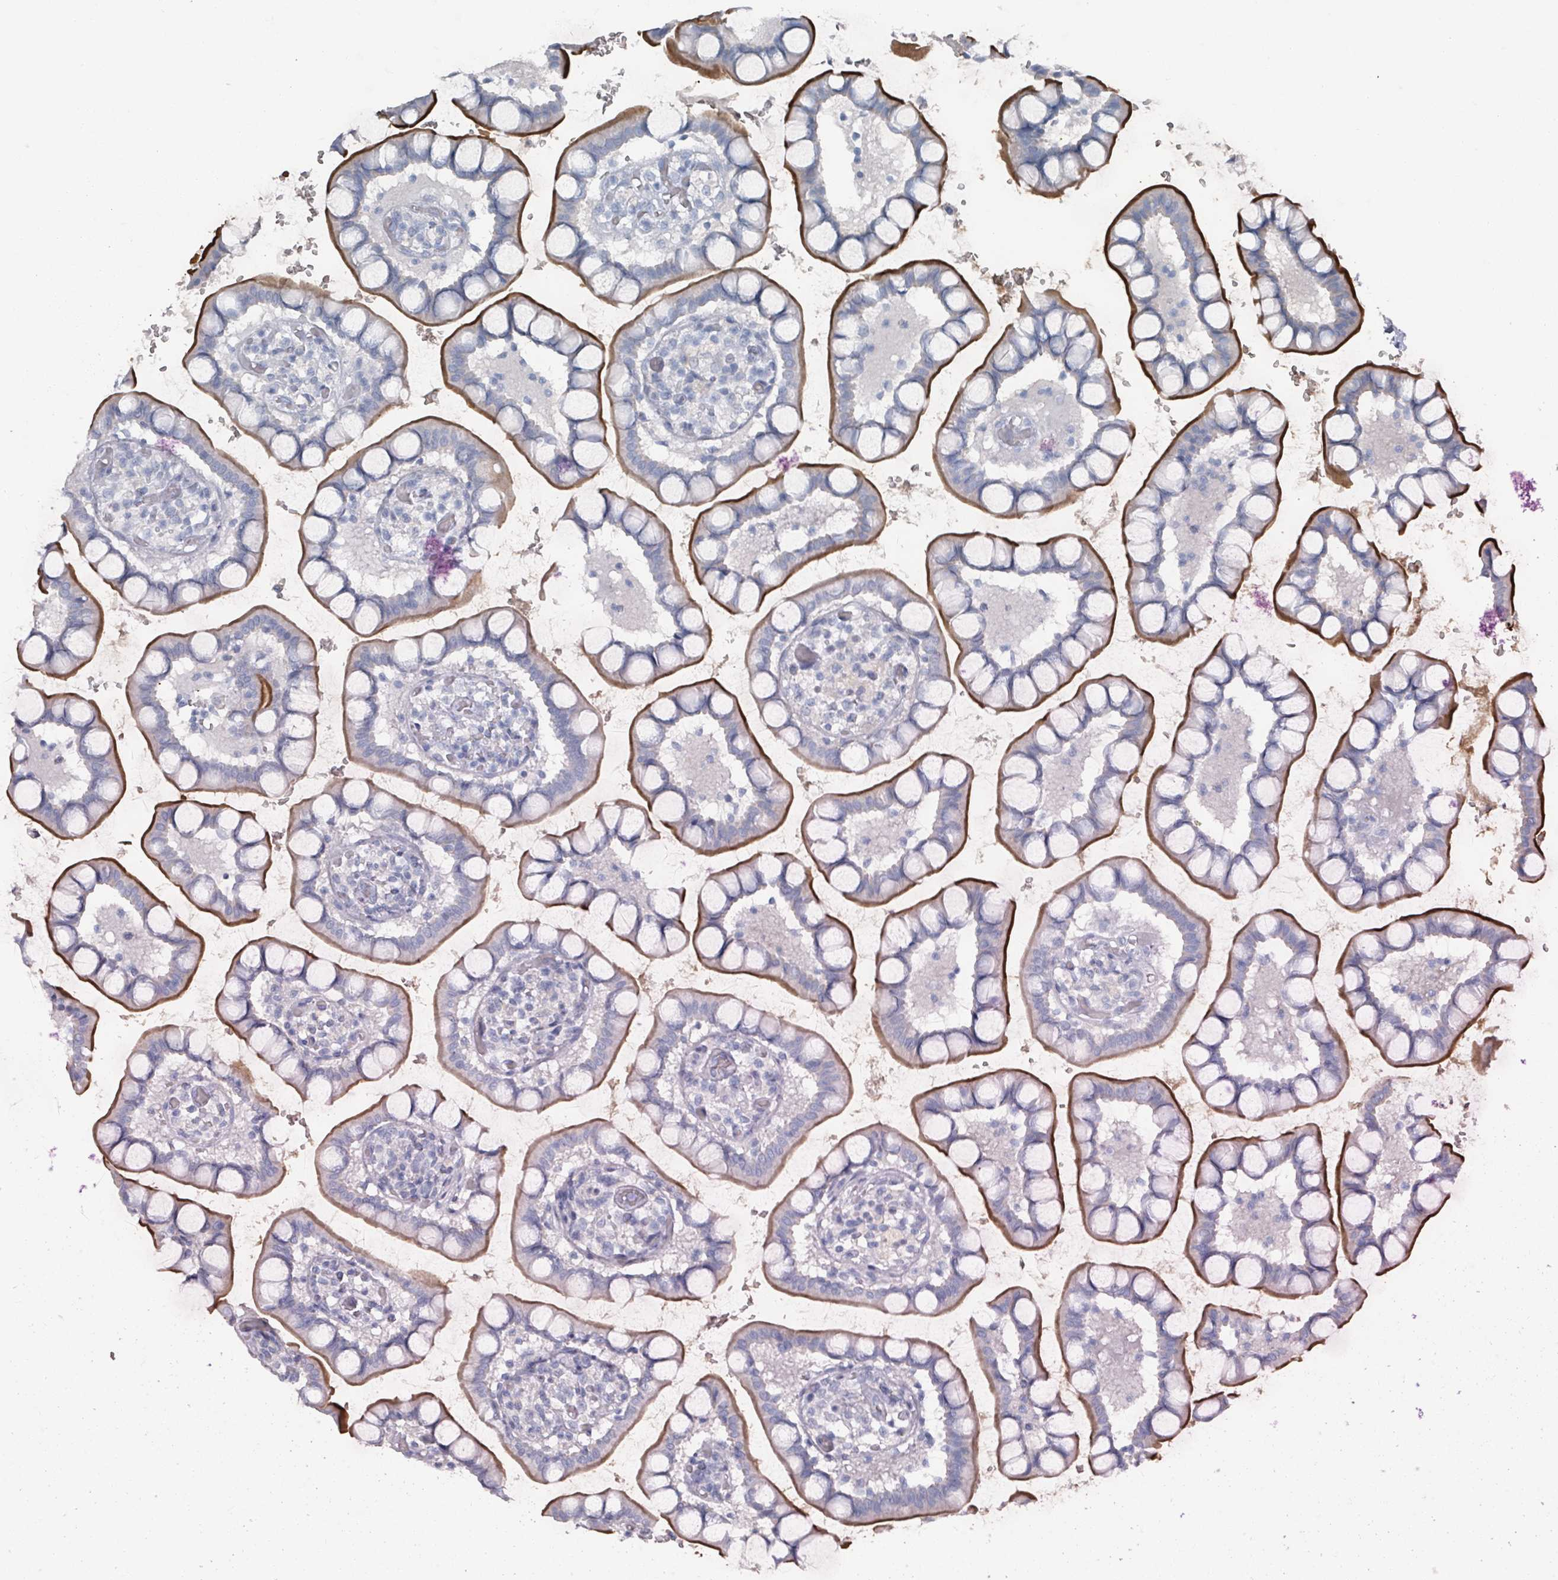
{"staining": {"intensity": "moderate", "quantity": "25%-75%", "location": "cytoplasmic/membranous"}, "tissue": "small intestine", "cell_type": "Glandular cells", "image_type": "normal", "snomed": [{"axis": "morphology", "description": "Normal tissue, NOS"}, {"axis": "topography", "description": "Small intestine"}], "caption": "Glandular cells show moderate cytoplasmic/membranous positivity in about 25%-75% of cells in benign small intestine. The staining was performed using DAB to visualize the protein expression in brown, while the nuclei were stained in blue with hematoxylin (Magnification: 20x).", "gene": "GAMT", "patient": {"sex": "male", "age": 52}}